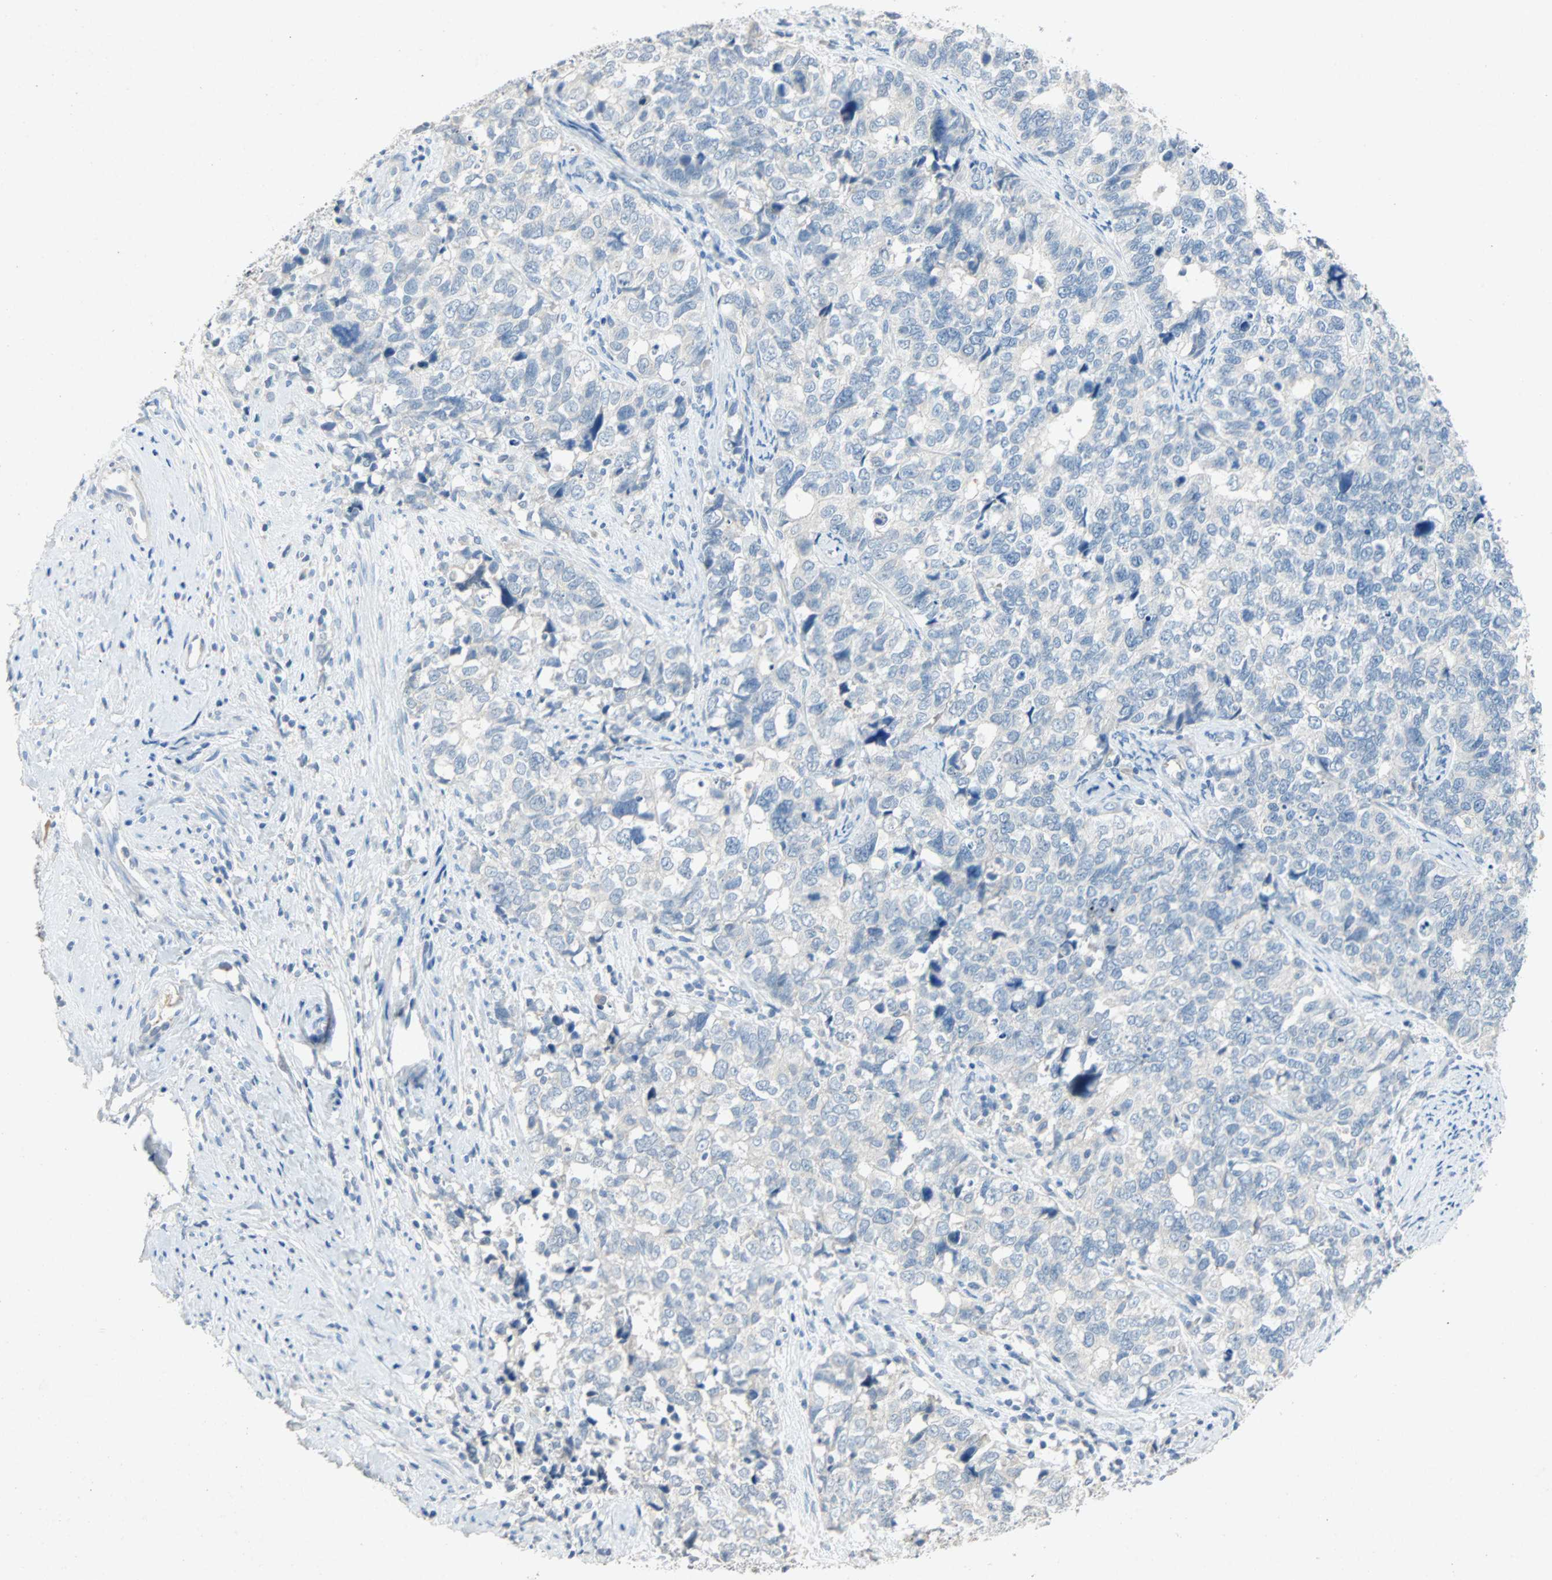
{"staining": {"intensity": "negative", "quantity": "none", "location": "none"}, "tissue": "cervical cancer", "cell_type": "Tumor cells", "image_type": "cancer", "snomed": [{"axis": "morphology", "description": "Squamous cell carcinoma, NOS"}, {"axis": "topography", "description": "Cervix"}], "caption": "There is no significant expression in tumor cells of squamous cell carcinoma (cervical).", "gene": "PCDHB2", "patient": {"sex": "female", "age": 63}}